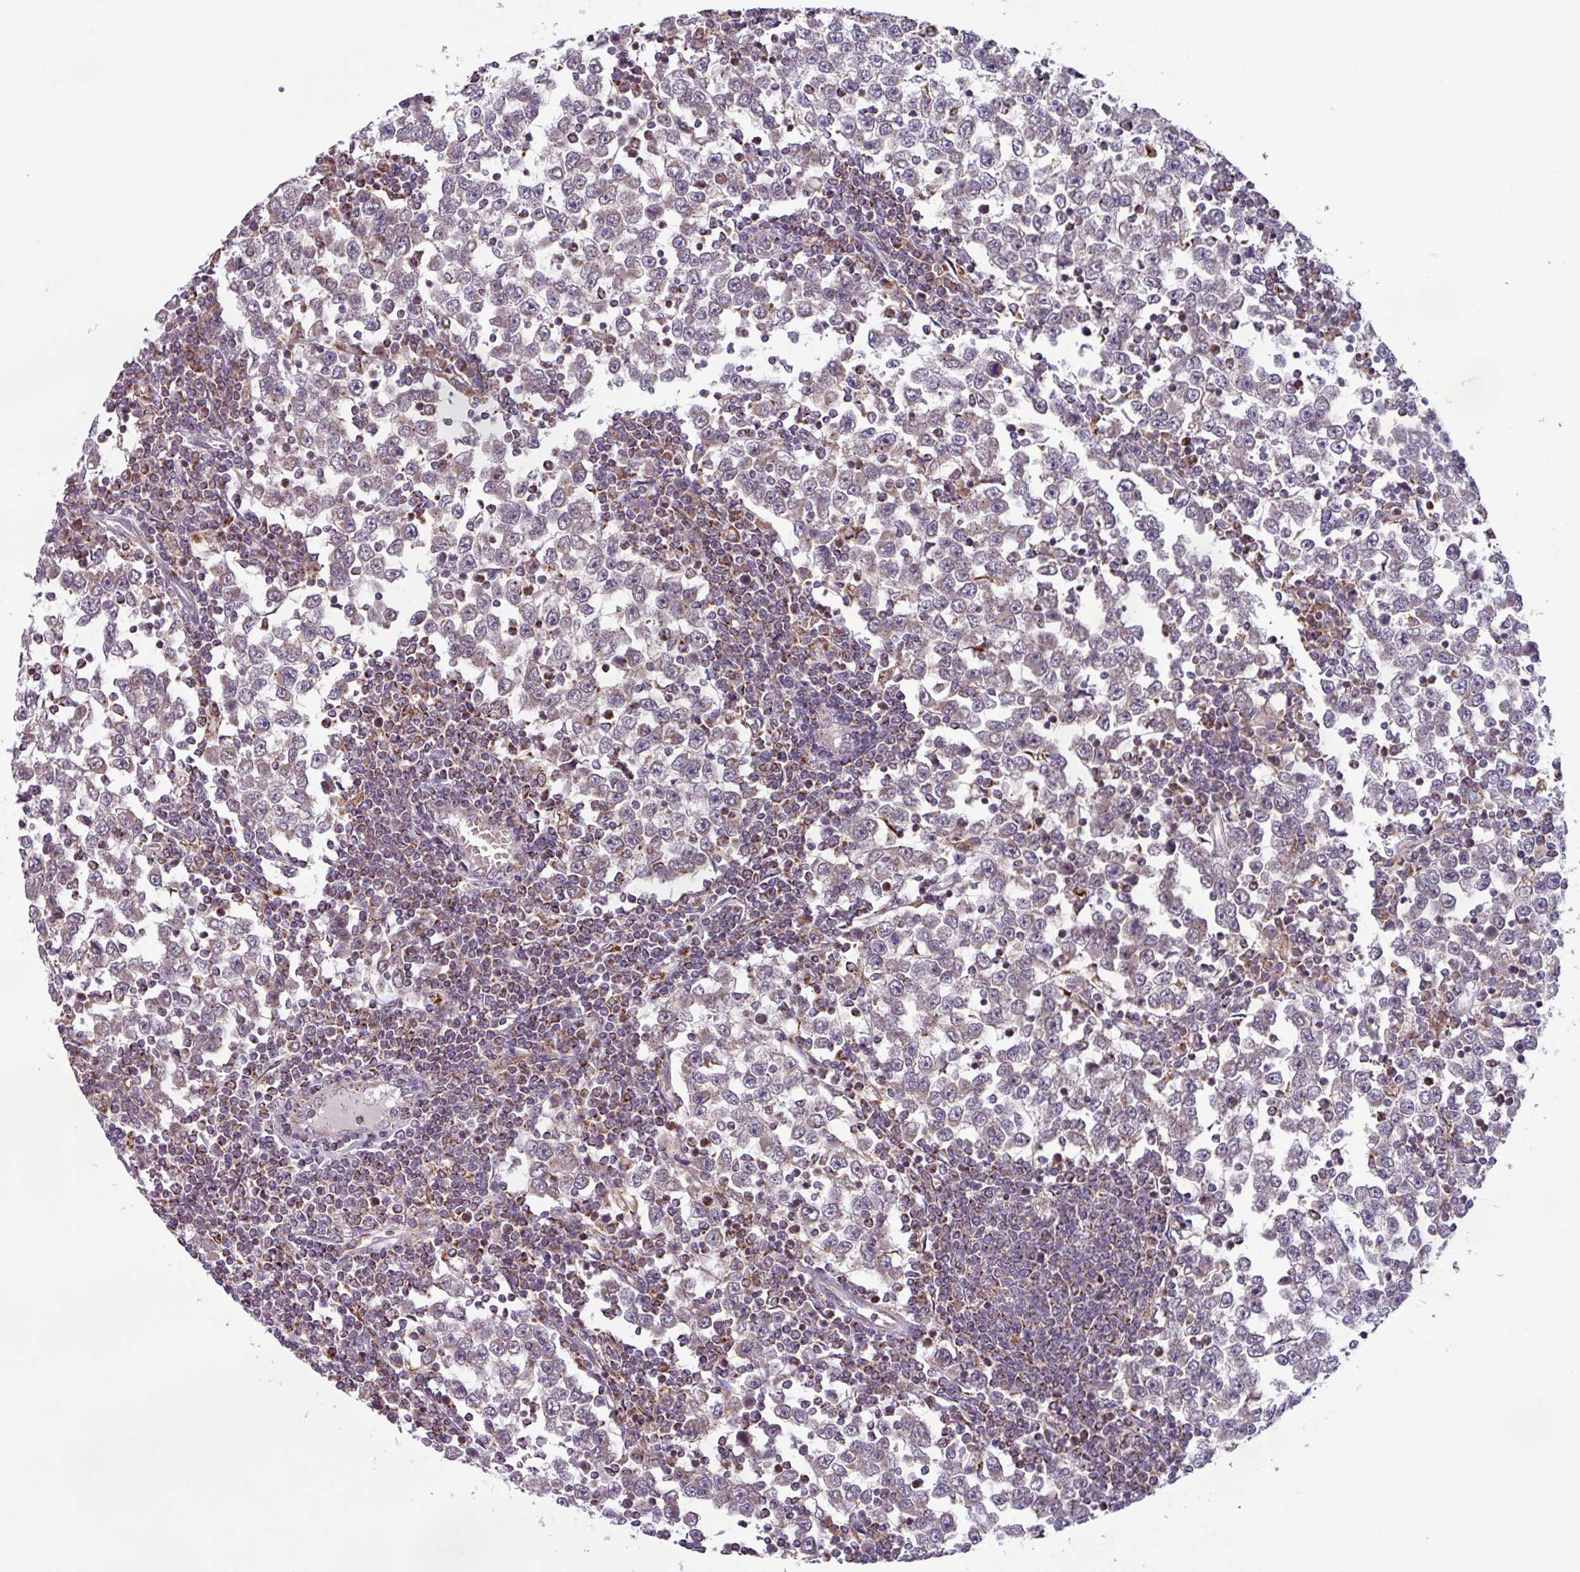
{"staining": {"intensity": "weak", "quantity": "<25%", "location": "cytoplasmic/membranous"}, "tissue": "testis cancer", "cell_type": "Tumor cells", "image_type": "cancer", "snomed": [{"axis": "morphology", "description": "Seminoma, NOS"}, {"axis": "topography", "description": "Testis"}], "caption": "IHC image of neoplastic tissue: testis cancer (seminoma) stained with DAB demonstrates no significant protein positivity in tumor cells.", "gene": "AKIRIN1", "patient": {"sex": "male", "age": 65}}